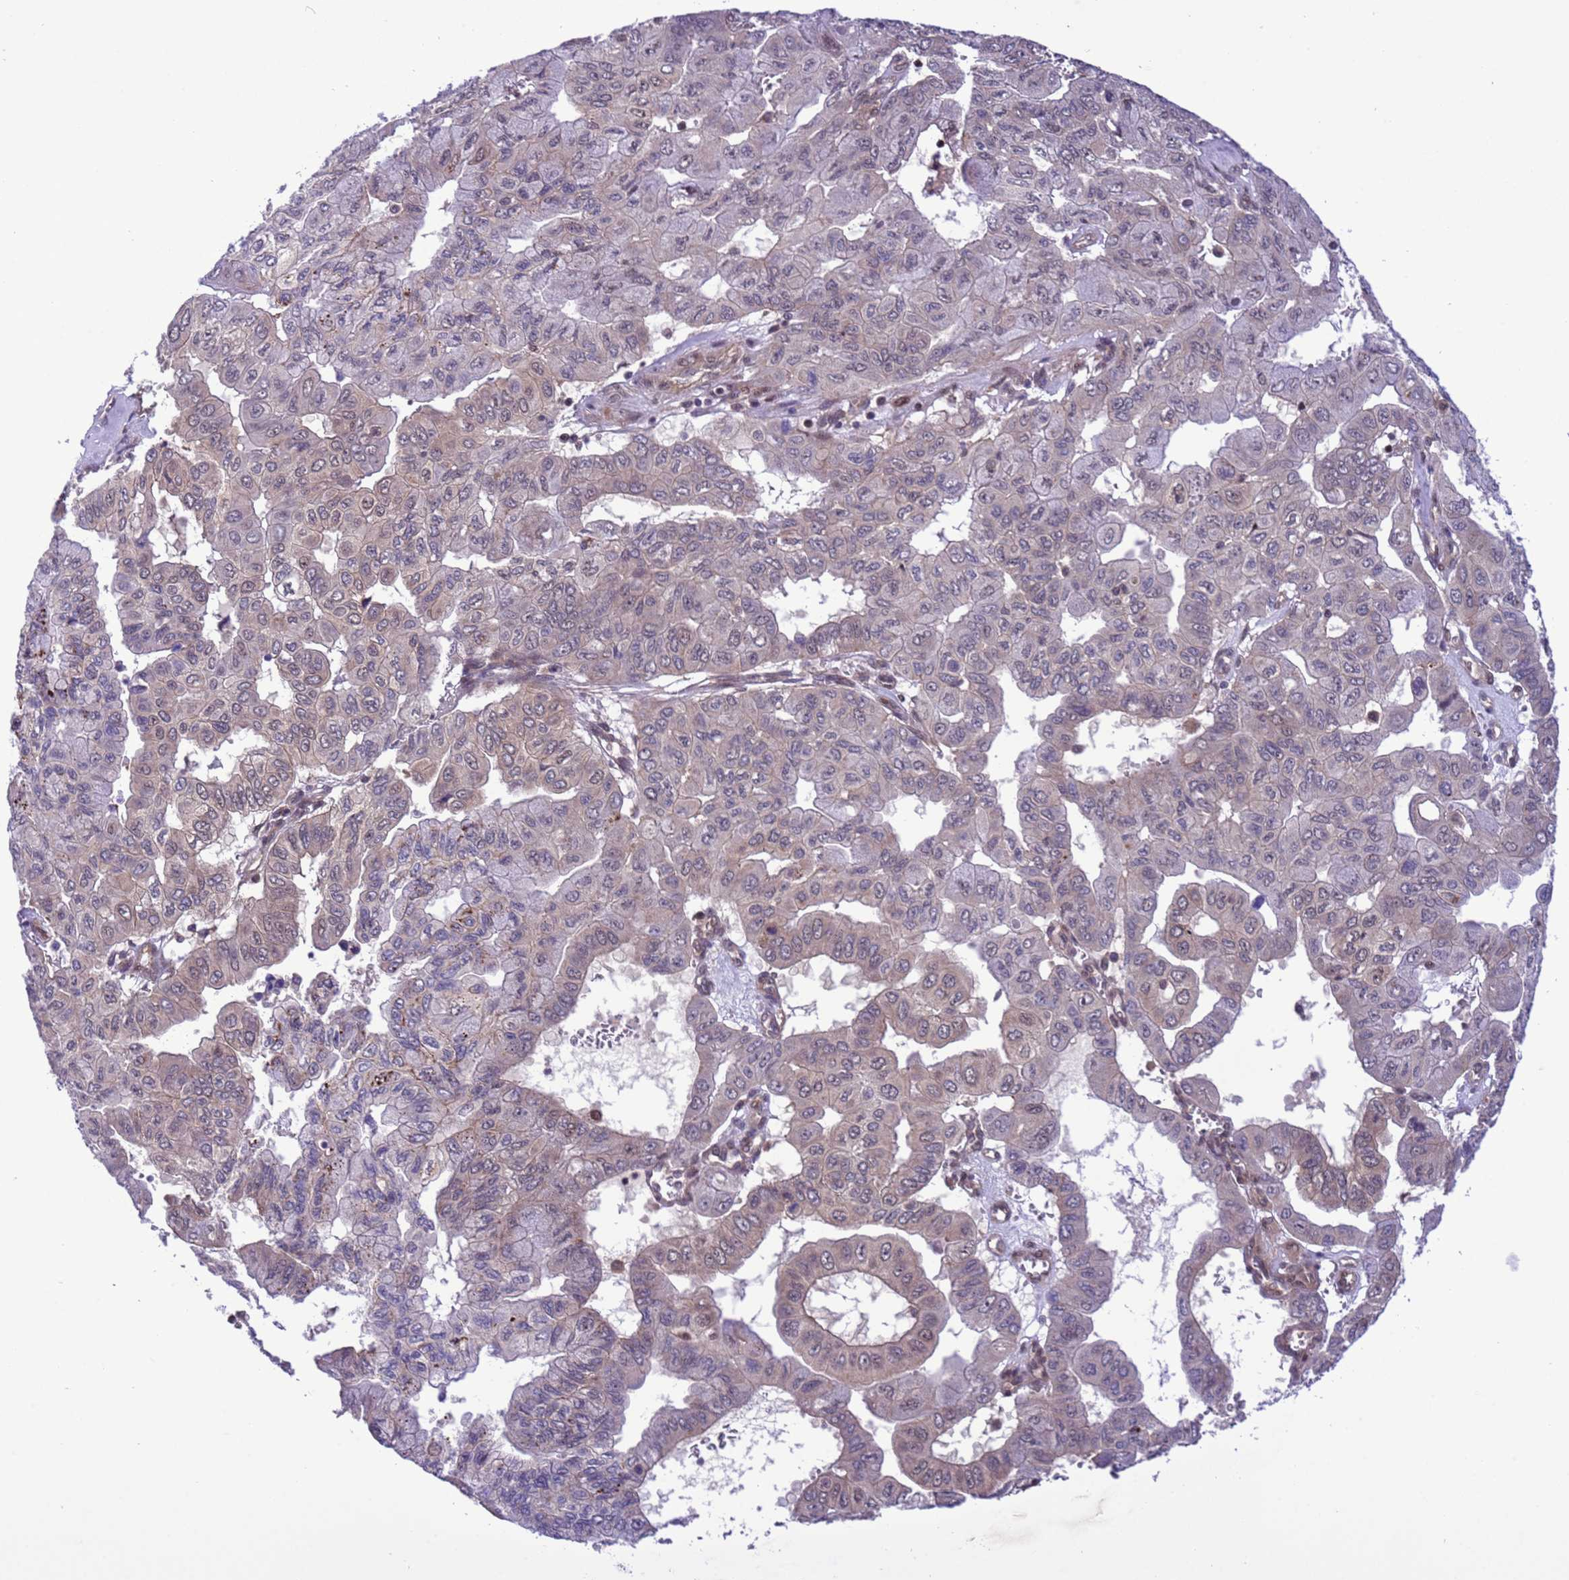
{"staining": {"intensity": "weak", "quantity": "<25%", "location": "nuclear"}, "tissue": "pancreatic cancer", "cell_type": "Tumor cells", "image_type": "cancer", "snomed": [{"axis": "morphology", "description": "Adenocarcinoma, NOS"}, {"axis": "topography", "description": "Pancreas"}], "caption": "This is a histopathology image of immunohistochemistry staining of pancreatic adenocarcinoma, which shows no expression in tumor cells.", "gene": "RASD1", "patient": {"sex": "male", "age": 51}}